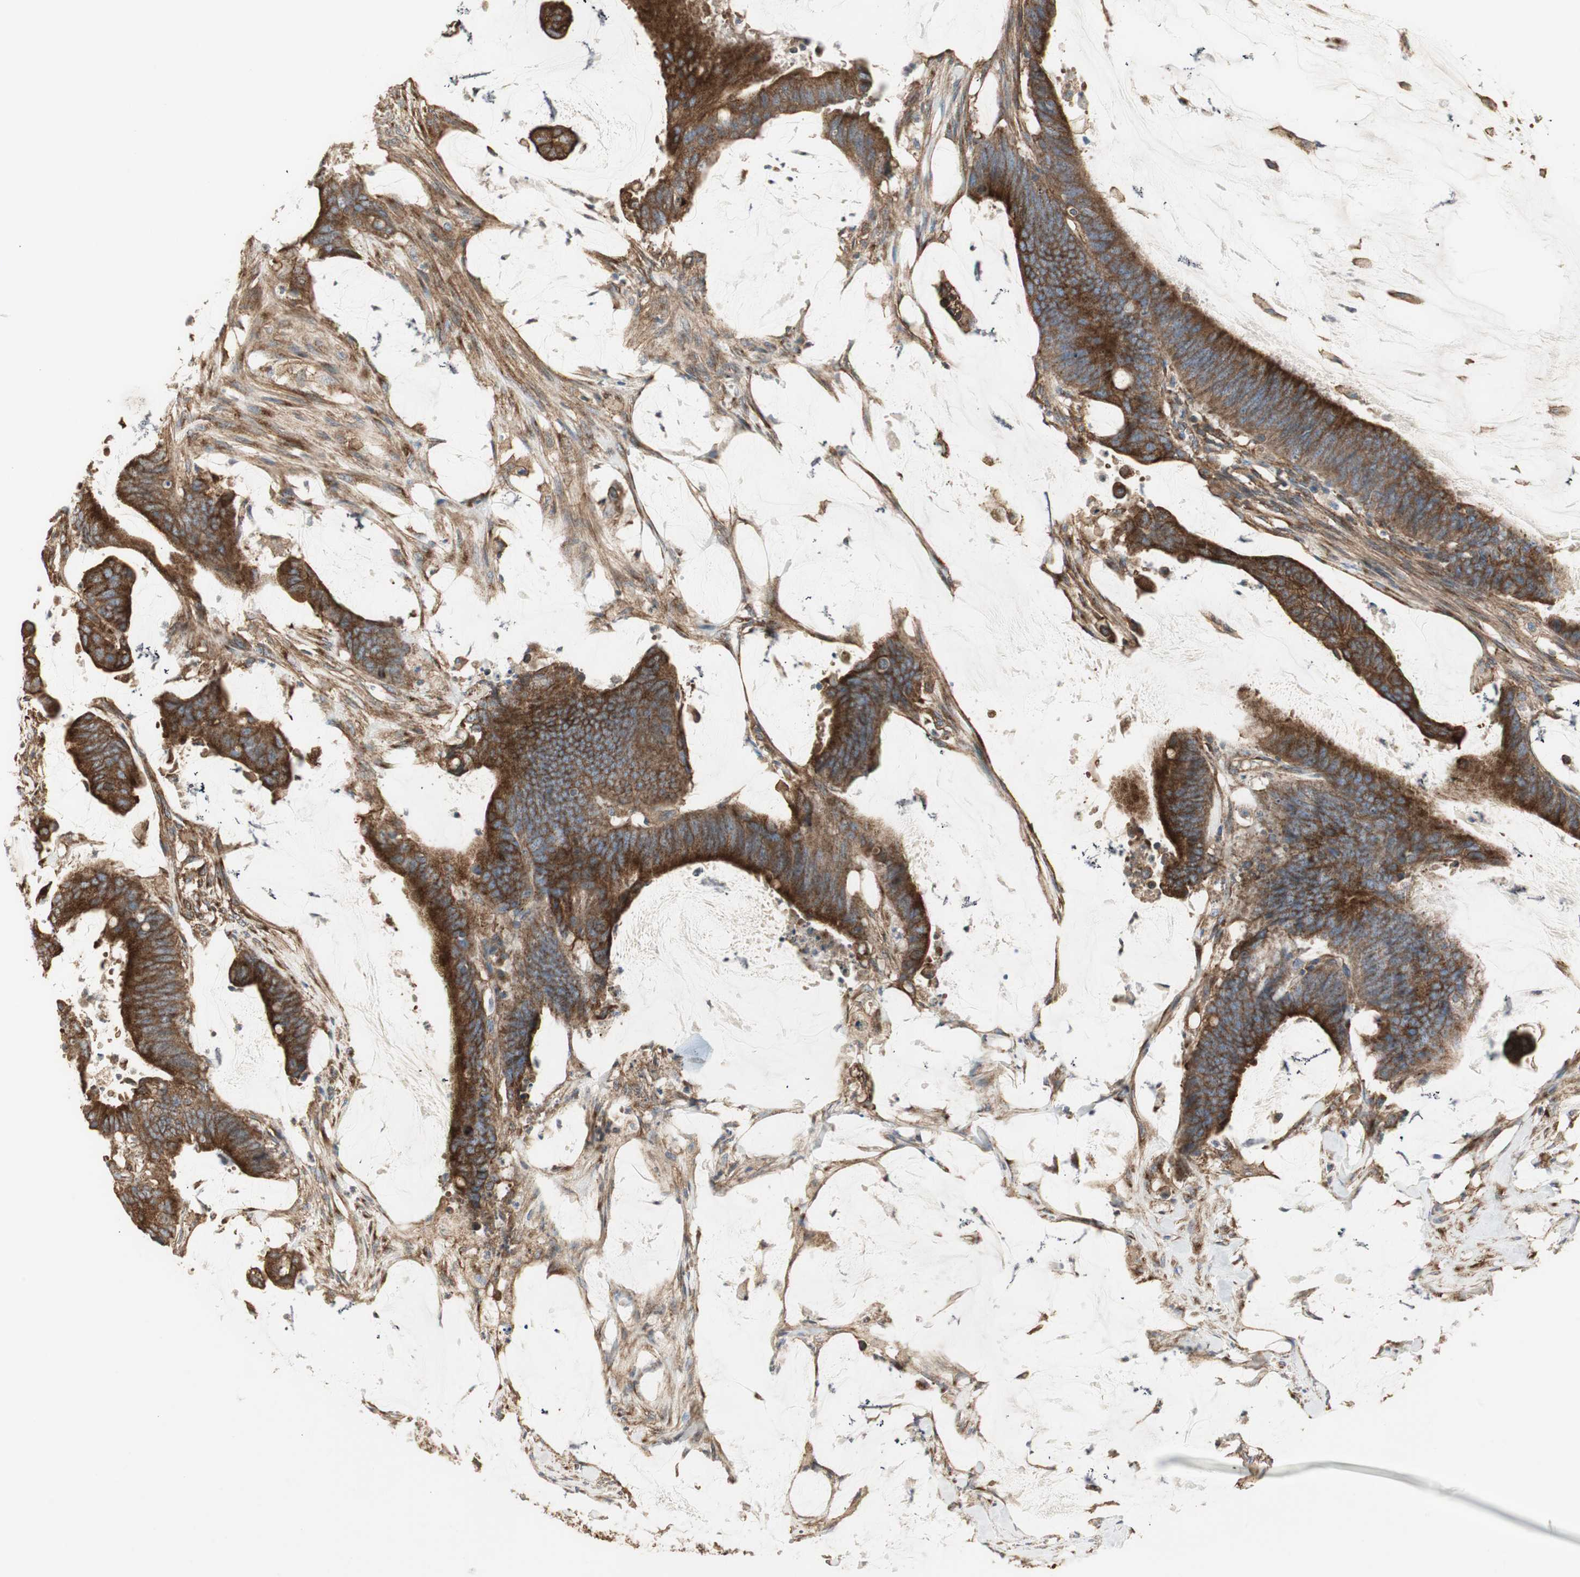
{"staining": {"intensity": "strong", "quantity": ">75%", "location": "cytoplasmic/membranous"}, "tissue": "colorectal cancer", "cell_type": "Tumor cells", "image_type": "cancer", "snomed": [{"axis": "morphology", "description": "Adenocarcinoma, NOS"}, {"axis": "topography", "description": "Rectum"}], "caption": "Protein expression analysis of human colorectal cancer reveals strong cytoplasmic/membranous expression in approximately >75% of tumor cells.", "gene": "H6PD", "patient": {"sex": "female", "age": 66}}